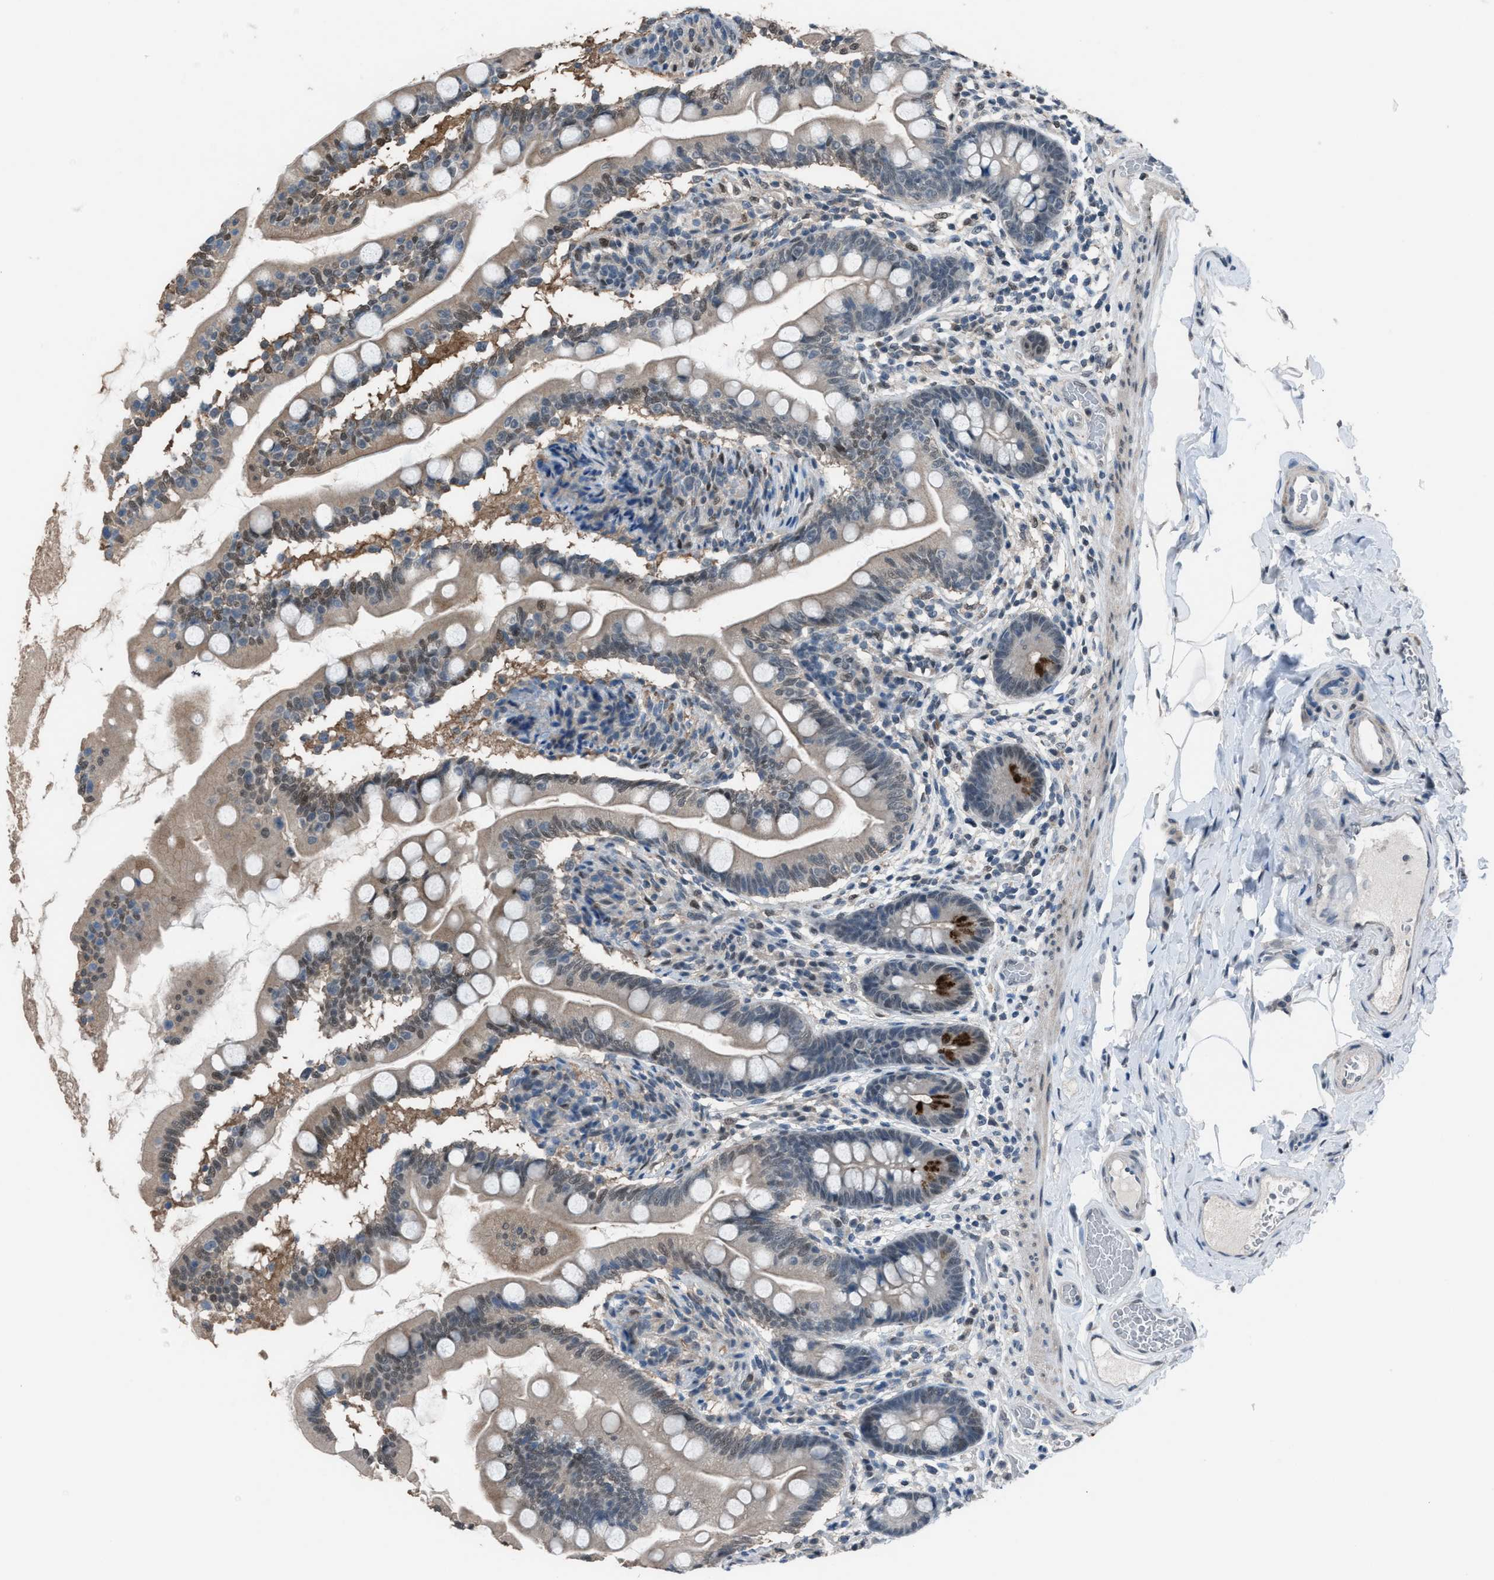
{"staining": {"intensity": "moderate", "quantity": "25%-75%", "location": "cytoplasmic/membranous,nuclear"}, "tissue": "small intestine", "cell_type": "Glandular cells", "image_type": "normal", "snomed": [{"axis": "morphology", "description": "Normal tissue, NOS"}, {"axis": "topography", "description": "Small intestine"}], "caption": "Protein expression analysis of benign small intestine reveals moderate cytoplasmic/membranous,nuclear staining in approximately 25%-75% of glandular cells. The staining is performed using DAB (3,3'-diaminobenzidine) brown chromogen to label protein expression. The nuclei are counter-stained blue using hematoxylin.", "gene": "ZNF276", "patient": {"sex": "female", "age": 56}}